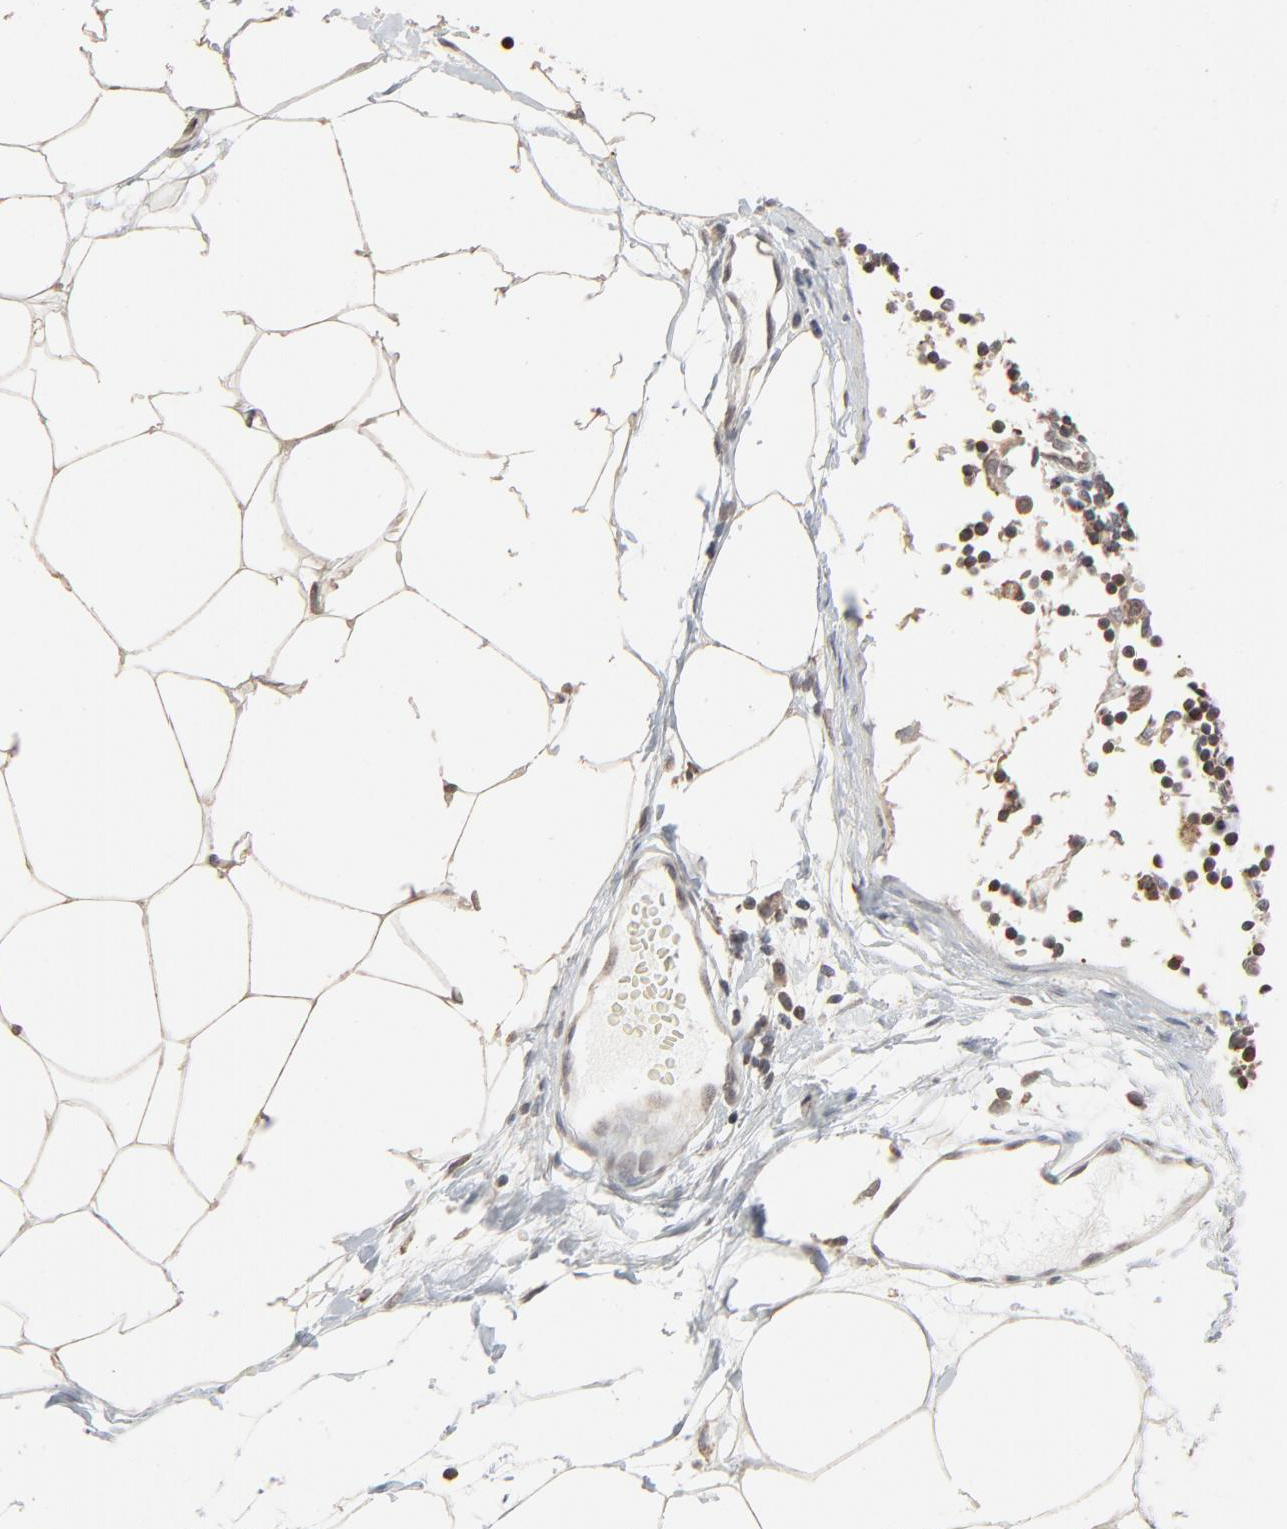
{"staining": {"intensity": "weak", "quantity": ">75%", "location": "cytoplasmic/membranous"}, "tissue": "adipose tissue", "cell_type": "Adipocytes", "image_type": "normal", "snomed": [{"axis": "morphology", "description": "Normal tissue, NOS"}, {"axis": "morphology", "description": "Adenocarcinoma, NOS"}, {"axis": "topography", "description": "Colon"}, {"axis": "topography", "description": "Peripheral nerve tissue"}], "caption": "DAB immunohistochemical staining of unremarkable human adipose tissue demonstrates weak cytoplasmic/membranous protein positivity in about >75% of adipocytes.", "gene": "CCT5", "patient": {"sex": "male", "age": 14}}